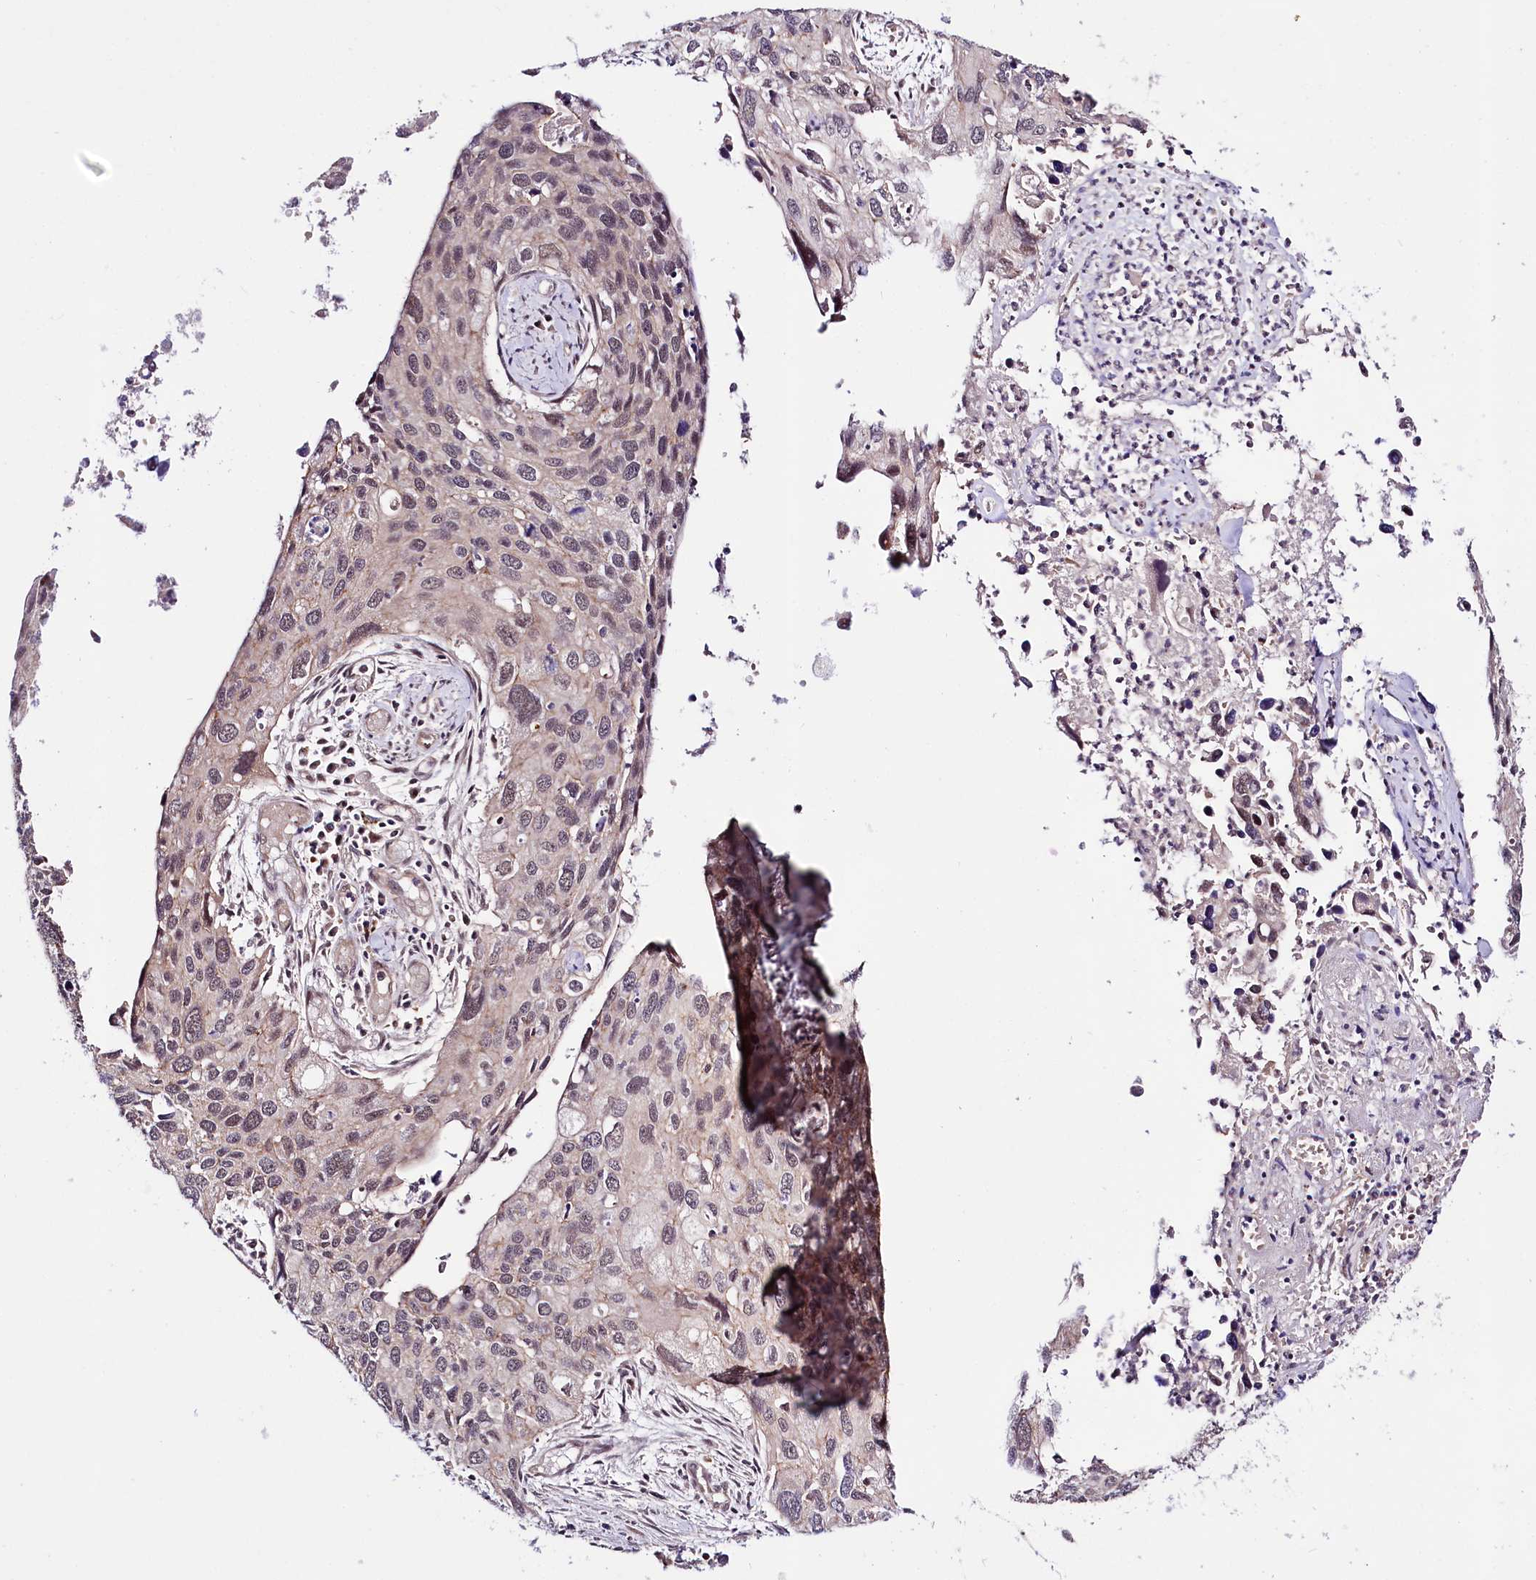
{"staining": {"intensity": "weak", "quantity": "<25%", "location": "nuclear"}, "tissue": "cervical cancer", "cell_type": "Tumor cells", "image_type": "cancer", "snomed": [{"axis": "morphology", "description": "Squamous cell carcinoma, NOS"}, {"axis": "topography", "description": "Cervix"}], "caption": "Immunohistochemical staining of human cervical cancer (squamous cell carcinoma) demonstrates no significant expression in tumor cells. (DAB (3,3'-diaminobenzidine) IHC with hematoxylin counter stain).", "gene": "TAFAZZIN", "patient": {"sex": "female", "age": 55}}